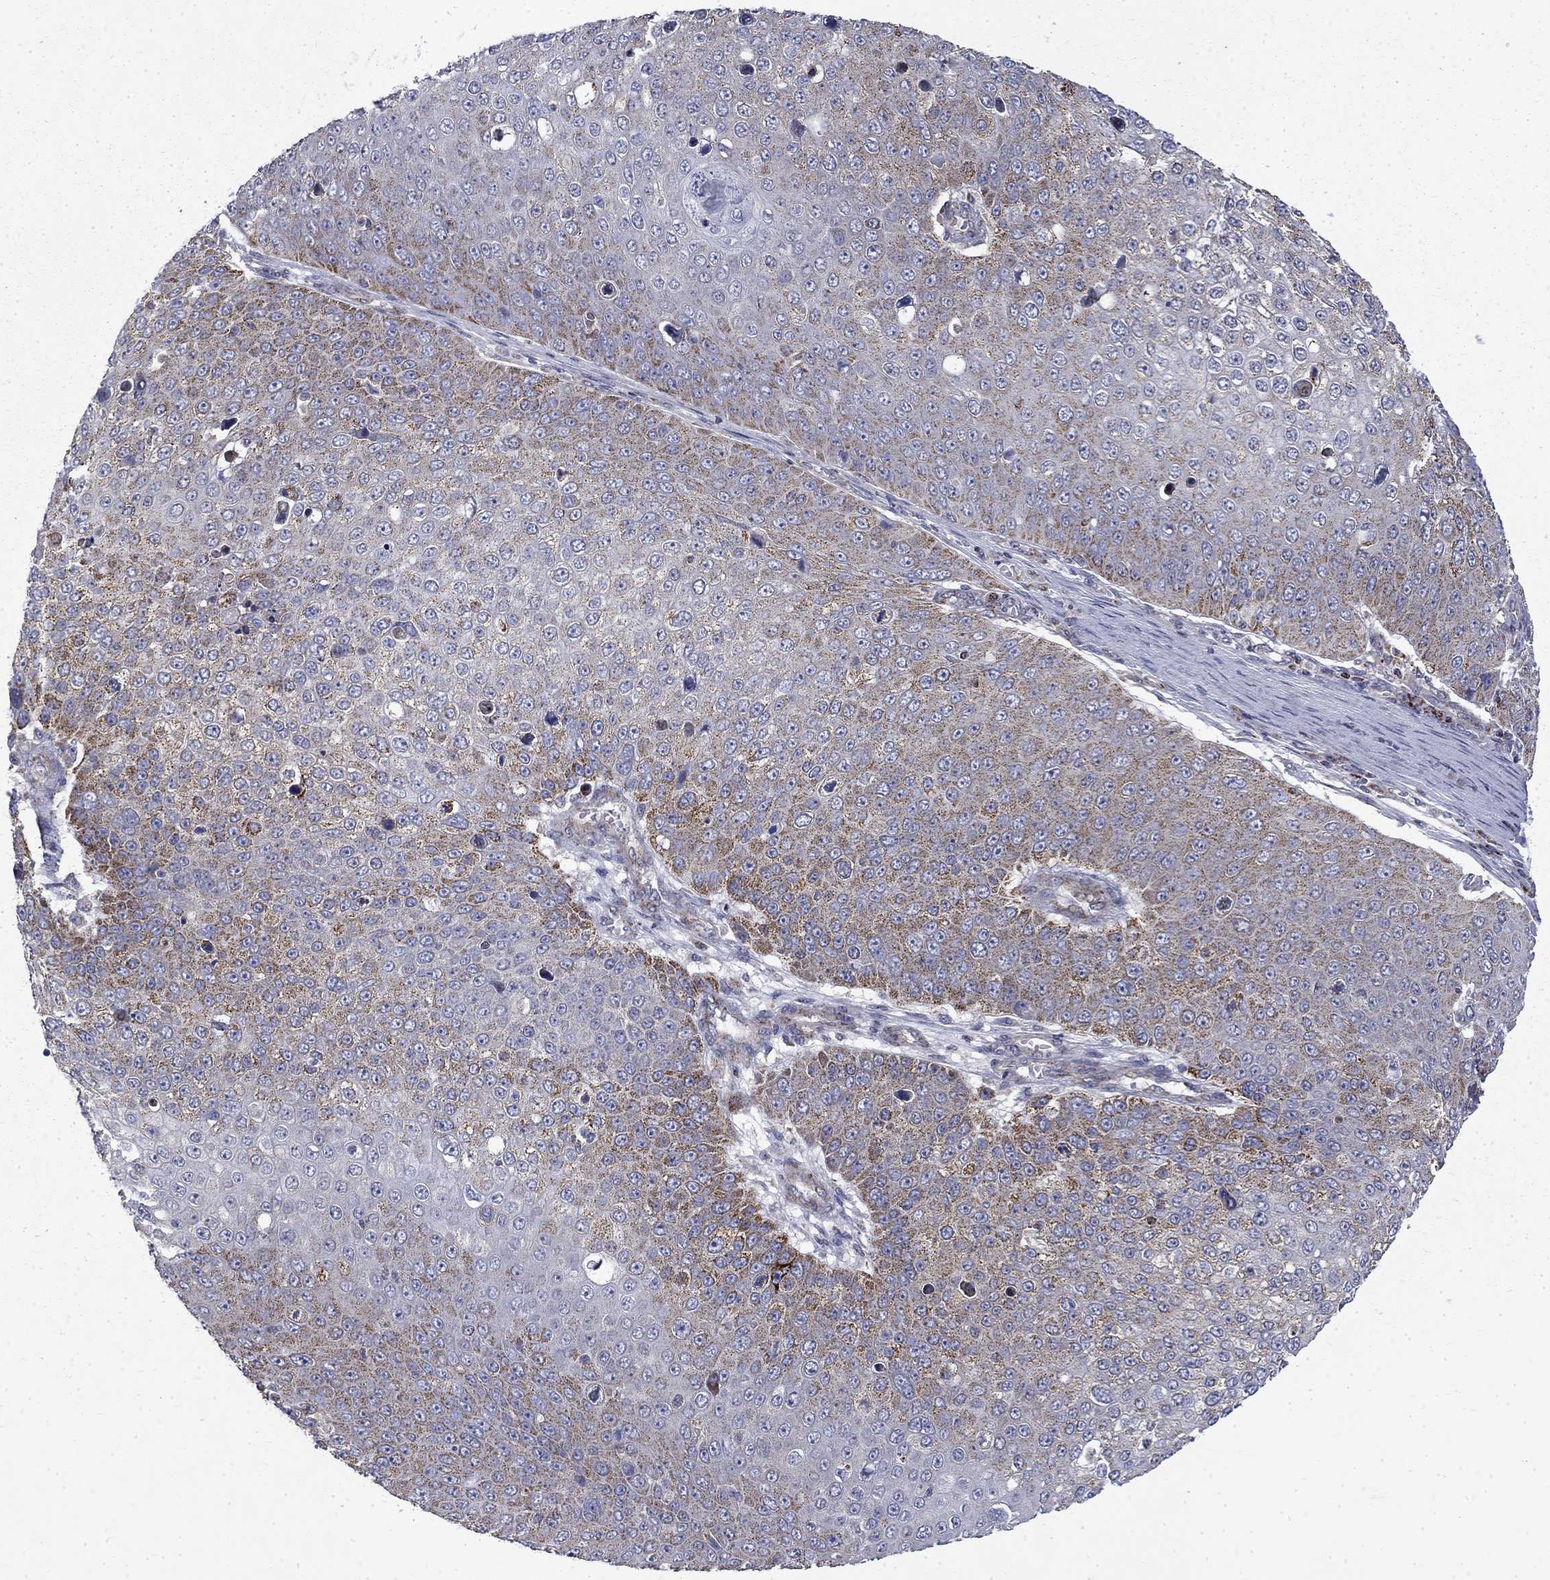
{"staining": {"intensity": "moderate", "quantity": "<25%", "location": "cytoplasmic/membranous"}, "tissue": "skin cancer", "cell_type": "Tumor cells", "image_type": "cancer", "snomed": [{"axis": "morphology", "description": "Squamous cell carcinoma, NOS"}, {"axis": "topography", "description": "Skin"}], "caption": "Skin cancer (squamous cell carcinoma) stained with immunohistochemistry demonstrates moderate cytoplasmic/membranous positivity in about <25% of tumor cells. (IHC, brightfield microscopy, high magnification).", "gene": "PCBP3", "patient": {"sex": "male", "age": 71}}